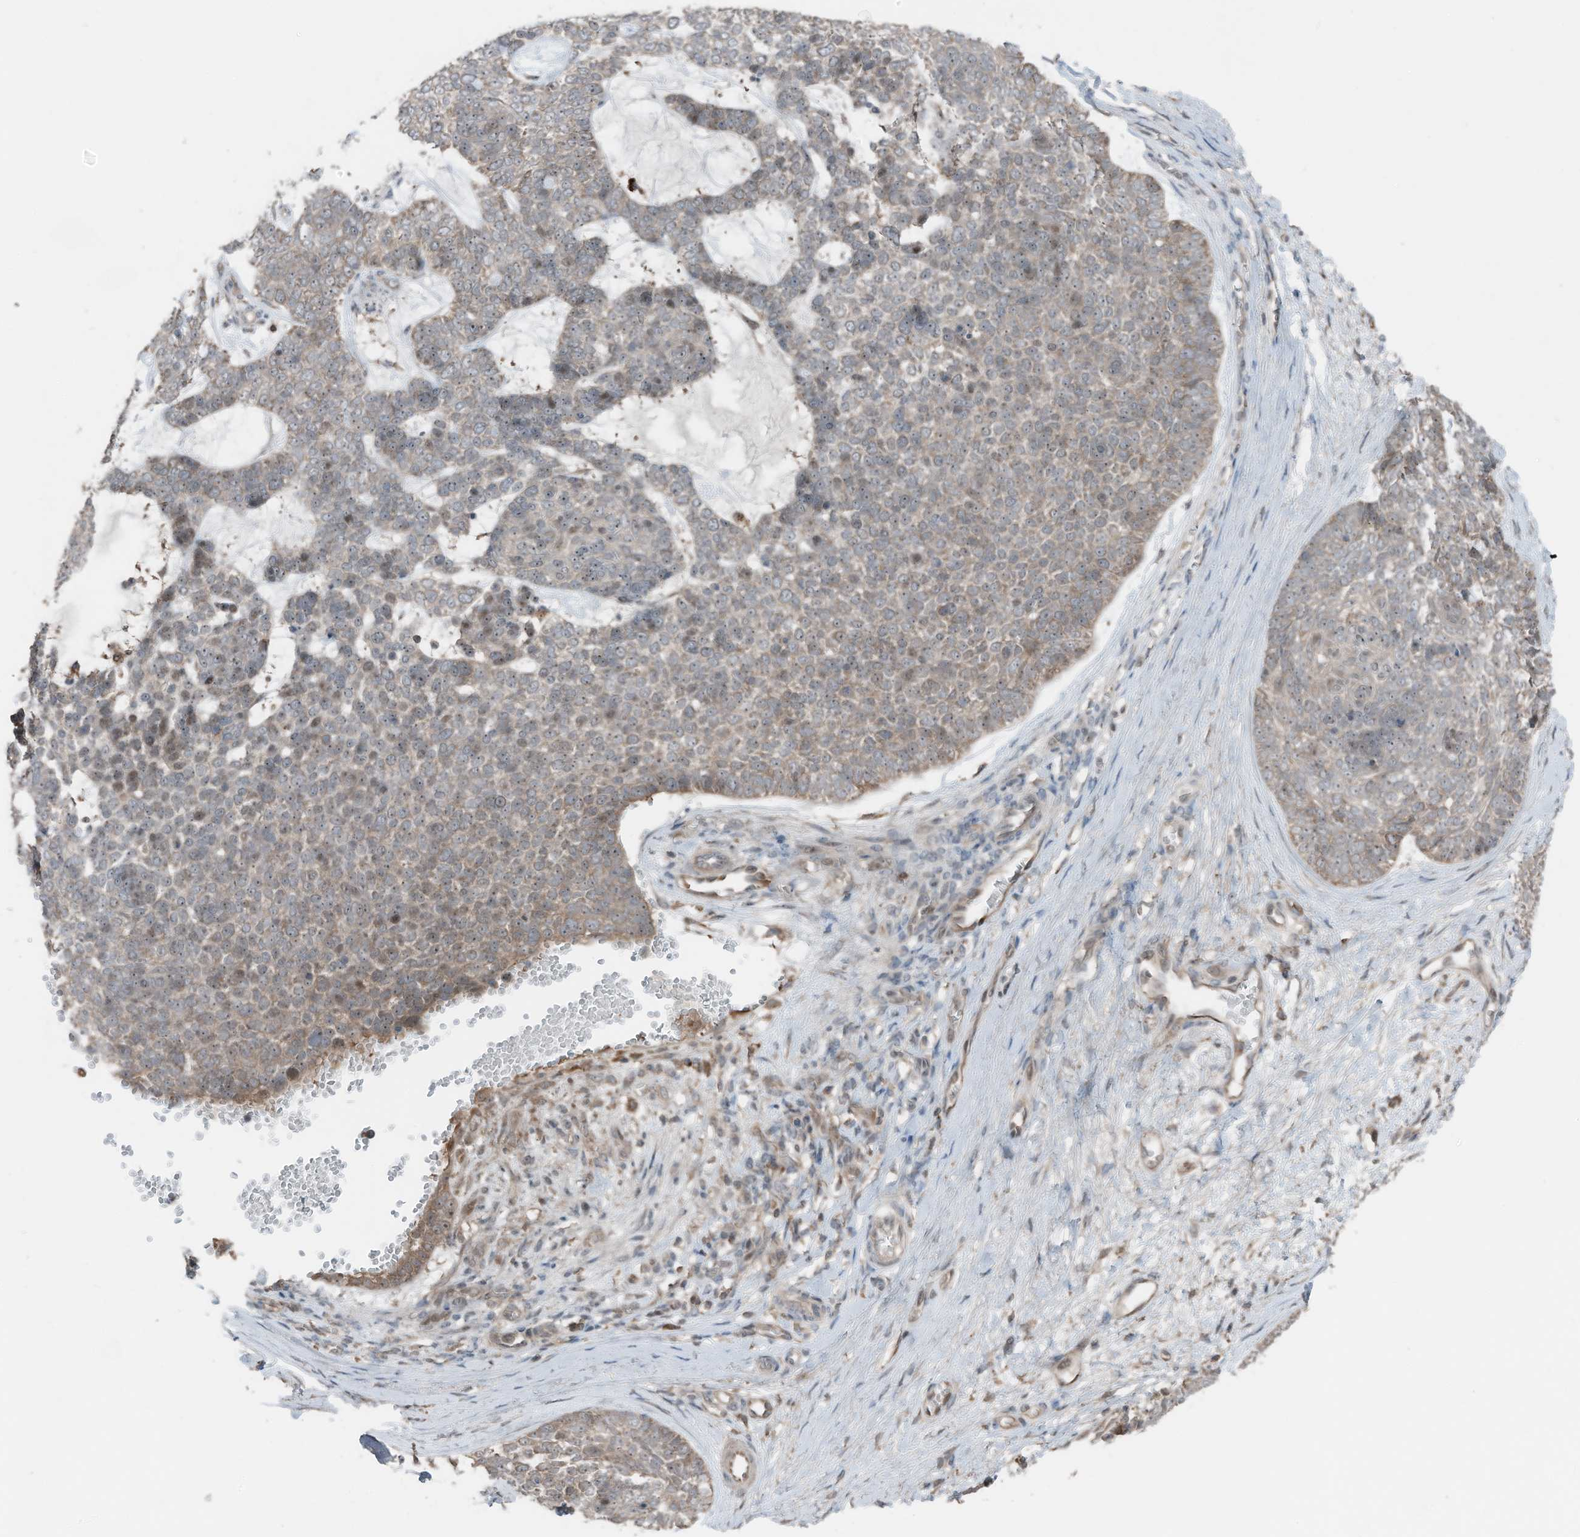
{"staining": {"intensity": "weak", "quantity": "<25%", "location": "cytoplasmic/membranous,nuclear"}, "tissue": "skin cancer", "cell_type": "Tumor cells", "image_type": "cancer", "snomed": [{"axis": "morphology", "description": "Basal cell carcinoma"}, {"axis": "topography", "description": "Skin"}], "caption": "Tumor cells show no significant positivity in skin cancer (basal cell carcinoma). The staining was performed using DAB (3,3'-diaminobenzidine) to visualize the protein expression in brown, while the nuclei were stained in blue with hematoxylin (Magnification: 20x).", "gene": "TXNDC9", "patient": {"sex": "female", "age": 81}}